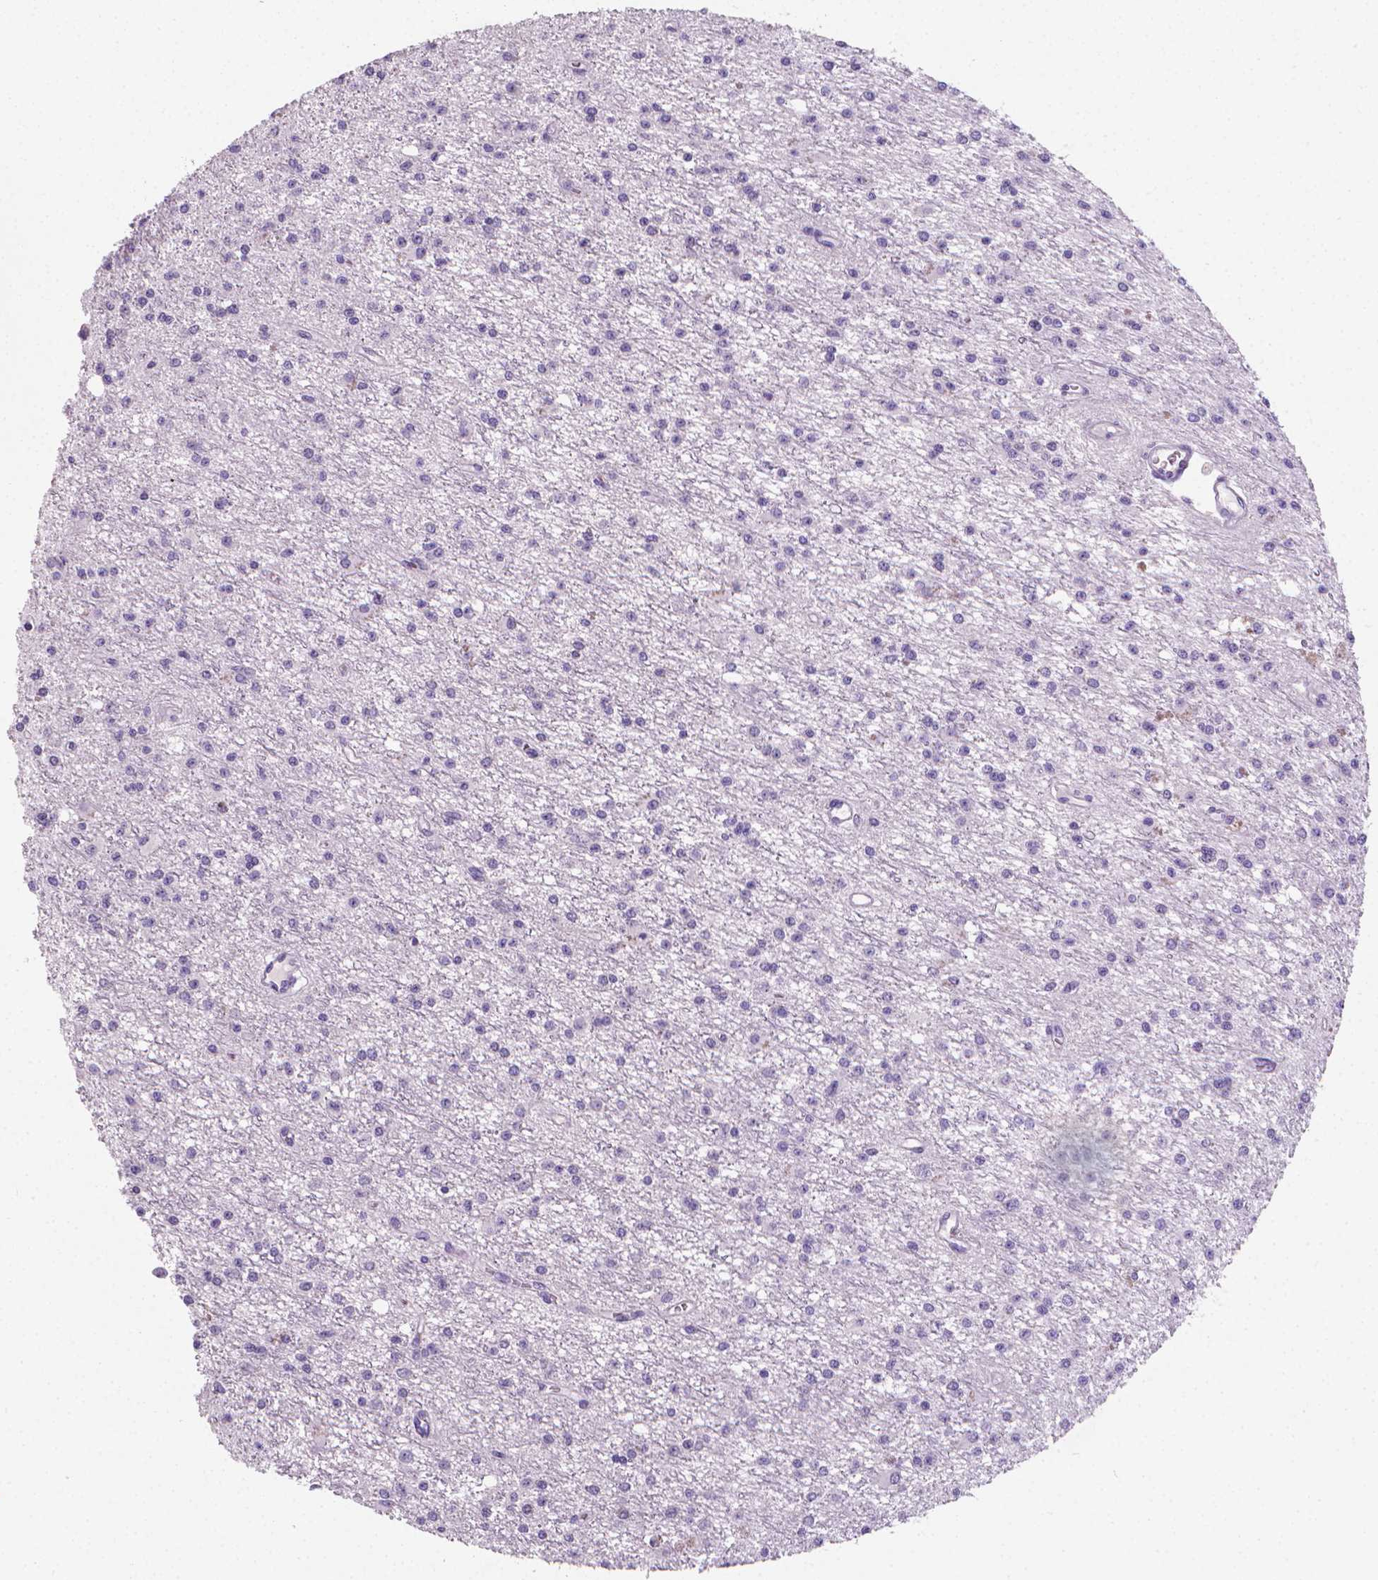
{"staining": {"intensity": "negative", "quantity": "none", "location": "none"}, "tissue": "glioma", "cell_type": "Tumor cells", "image_type": "cancer", "snomed": [{"axis": "morphology", "description": "Glioma, malignant, Low grade"}, {"axis": "topography", "description": "Brain"}], "caption": "Tumor cells show no significant expression in malignant low-grade glioma.", "gene": "XPNPEP2", "patient": {"sex": "female", "age": 45}}